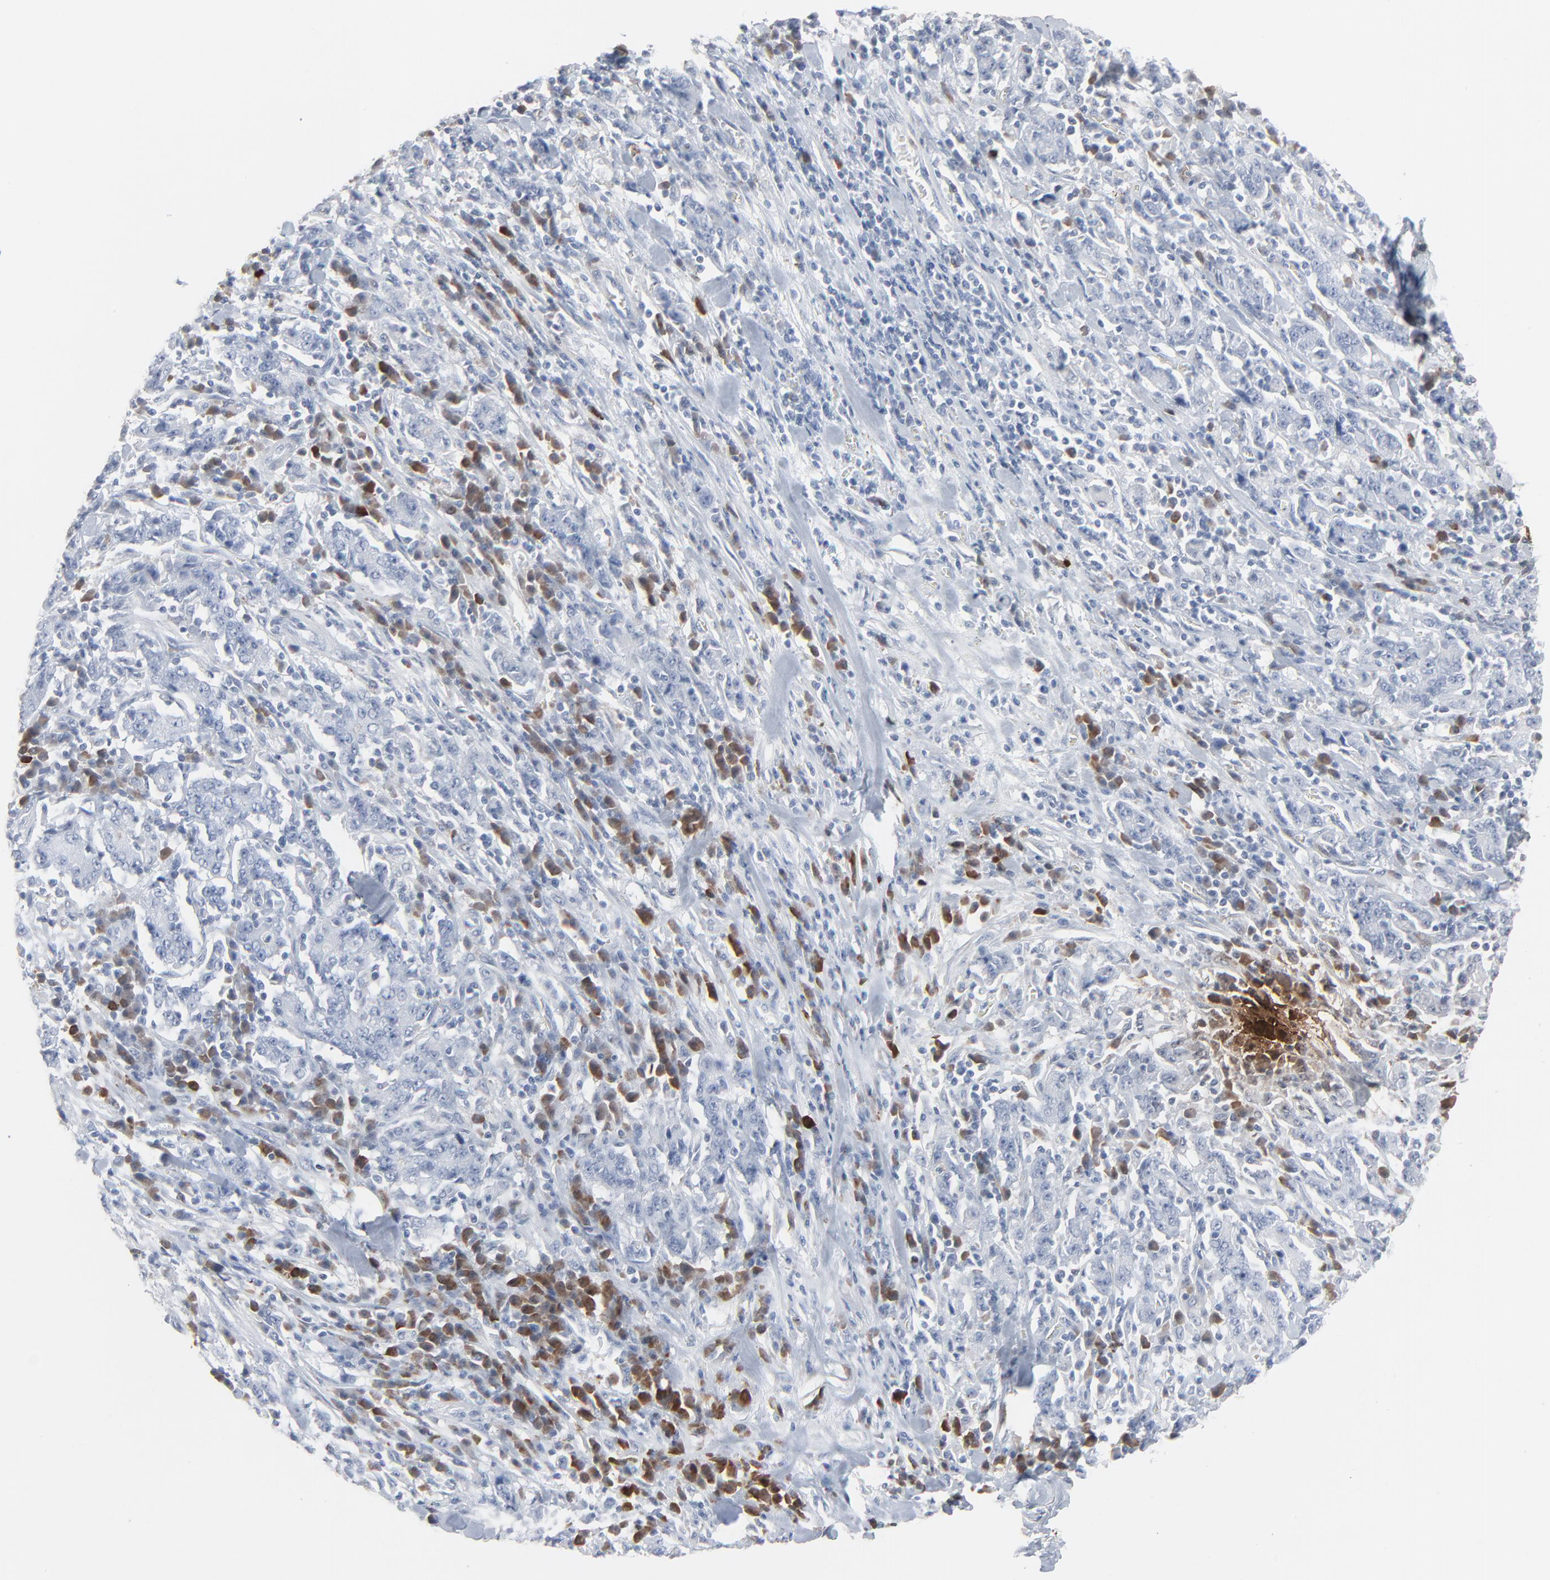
{"staining": {"intensity": "negative", "quantity": "none", "location": "none"}, "tissue": "stomach cancer", "cell_type": "Tumor cells", "image_type": "cancer", "snomed": [{"axis": "morphology", "description": "Normal tissue, NOS"}, {"axis": "morphology", "description": "Adenocarcinoma, NOS"}, {"axis": "topography", "description": "Stomach, upper"}, {"axis": "topography", "description": "Stomach"}], "caption": "DAB immunohistochemical staining of human stomach adenocarcinoma displays no significant staining in tumor cells.", "gene": "PHGDH", "patient": {"sex": "male", "age": 59}}